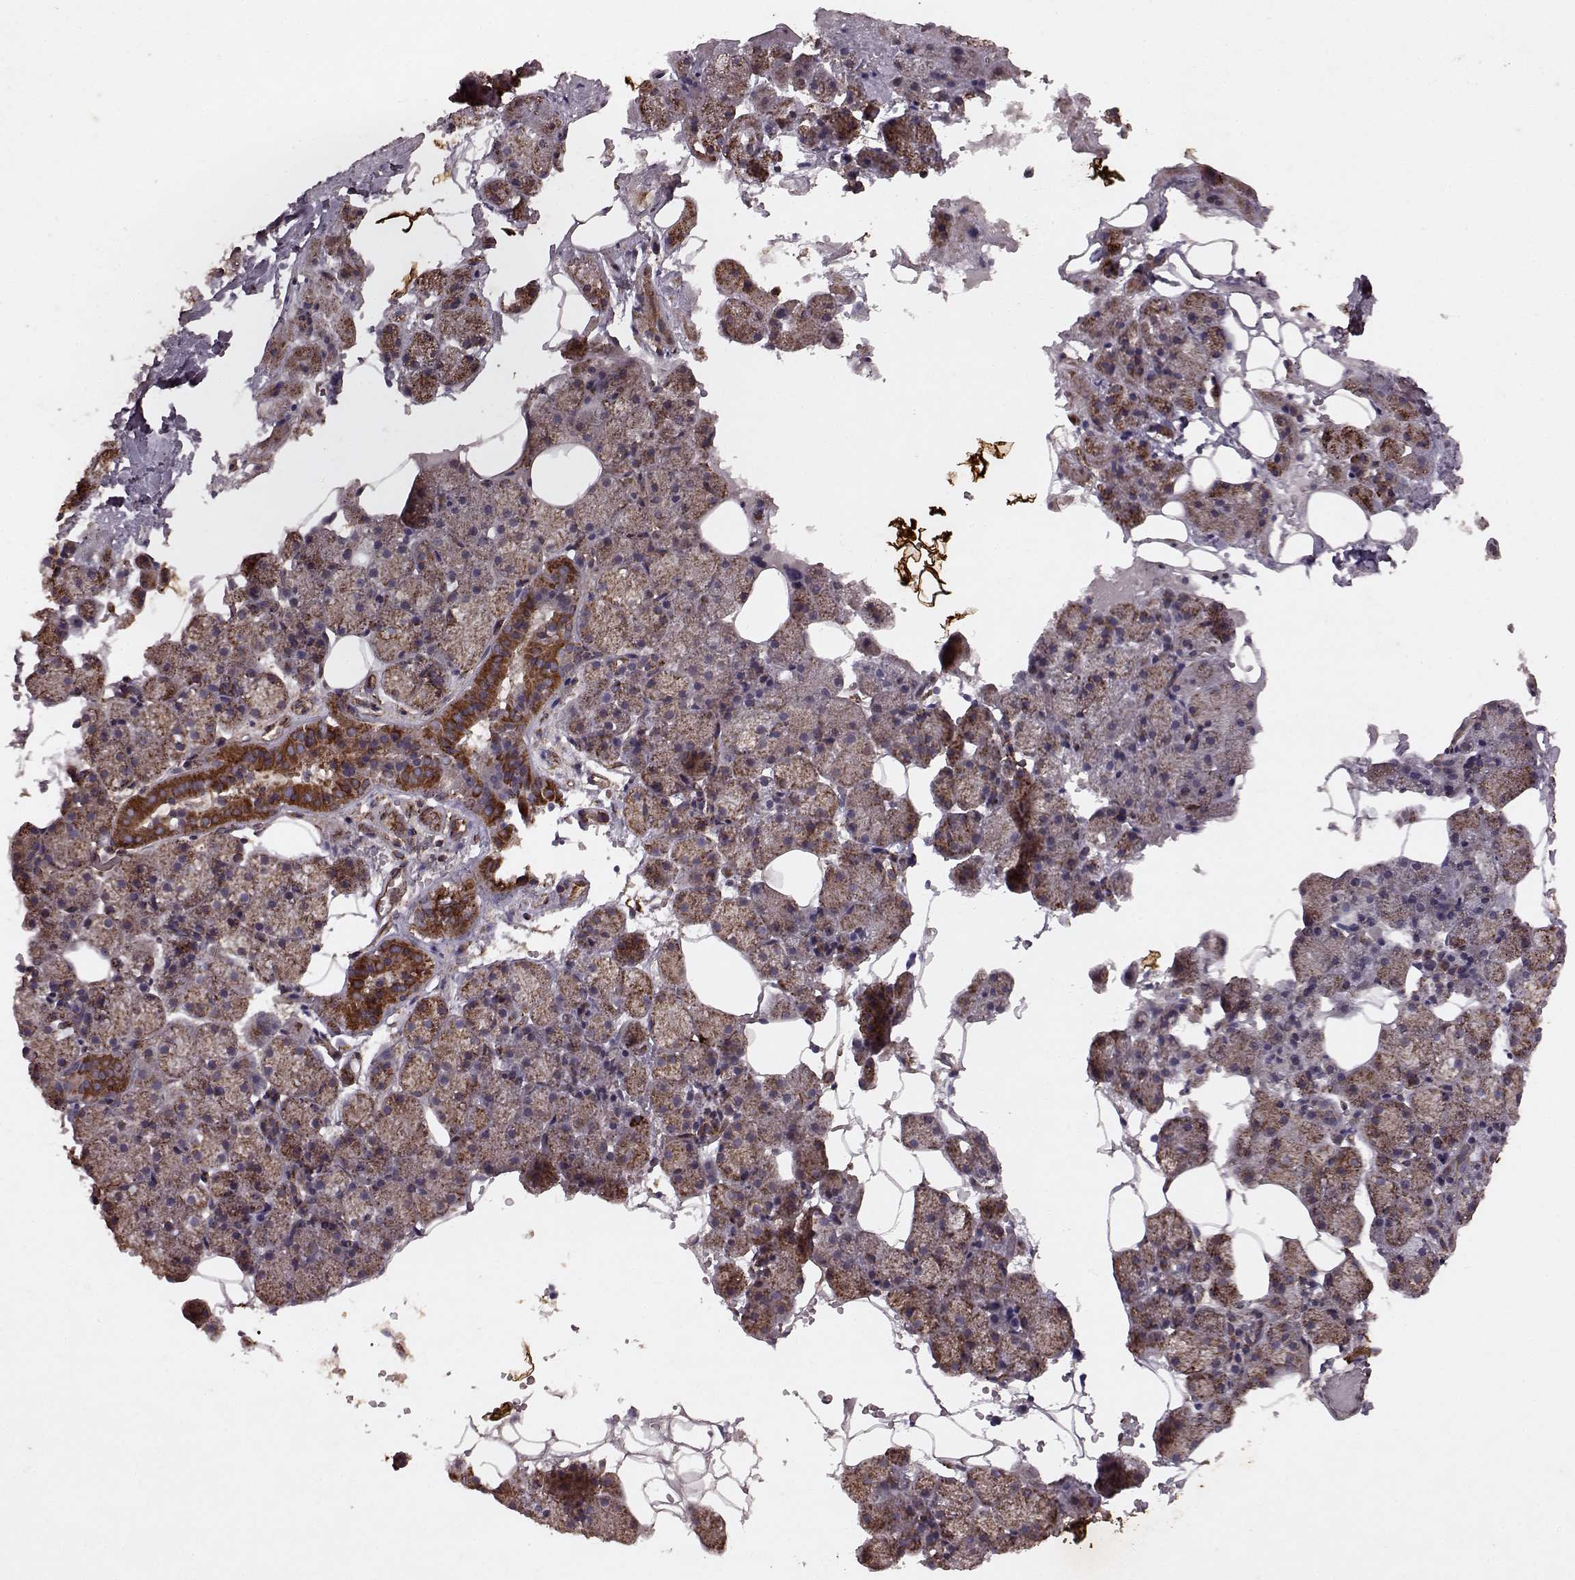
{"staining": {"intensity": "moderate", "quantity": "25%-75%", "location": "cytoplasmic/membranous"}, "tissue": "salivary gland", "cell_type": "Glandular cells", "image_type": "normal", "snomed": [{"axis": "morphology", "description": "Normal tissue, NOS"}, {"axis": "topography", "description": "Salivary gland"}], "caption": "A high-resolution photomicrograph shows immunohistochemistry staining of benign salivary gland, which exhibits moderate cytoplasmic/membranous positivity in approximately 25%-75% of glandular cells.", "gene": "ENSG00000285130", "patient": {"sex": "male", "age": 38}}